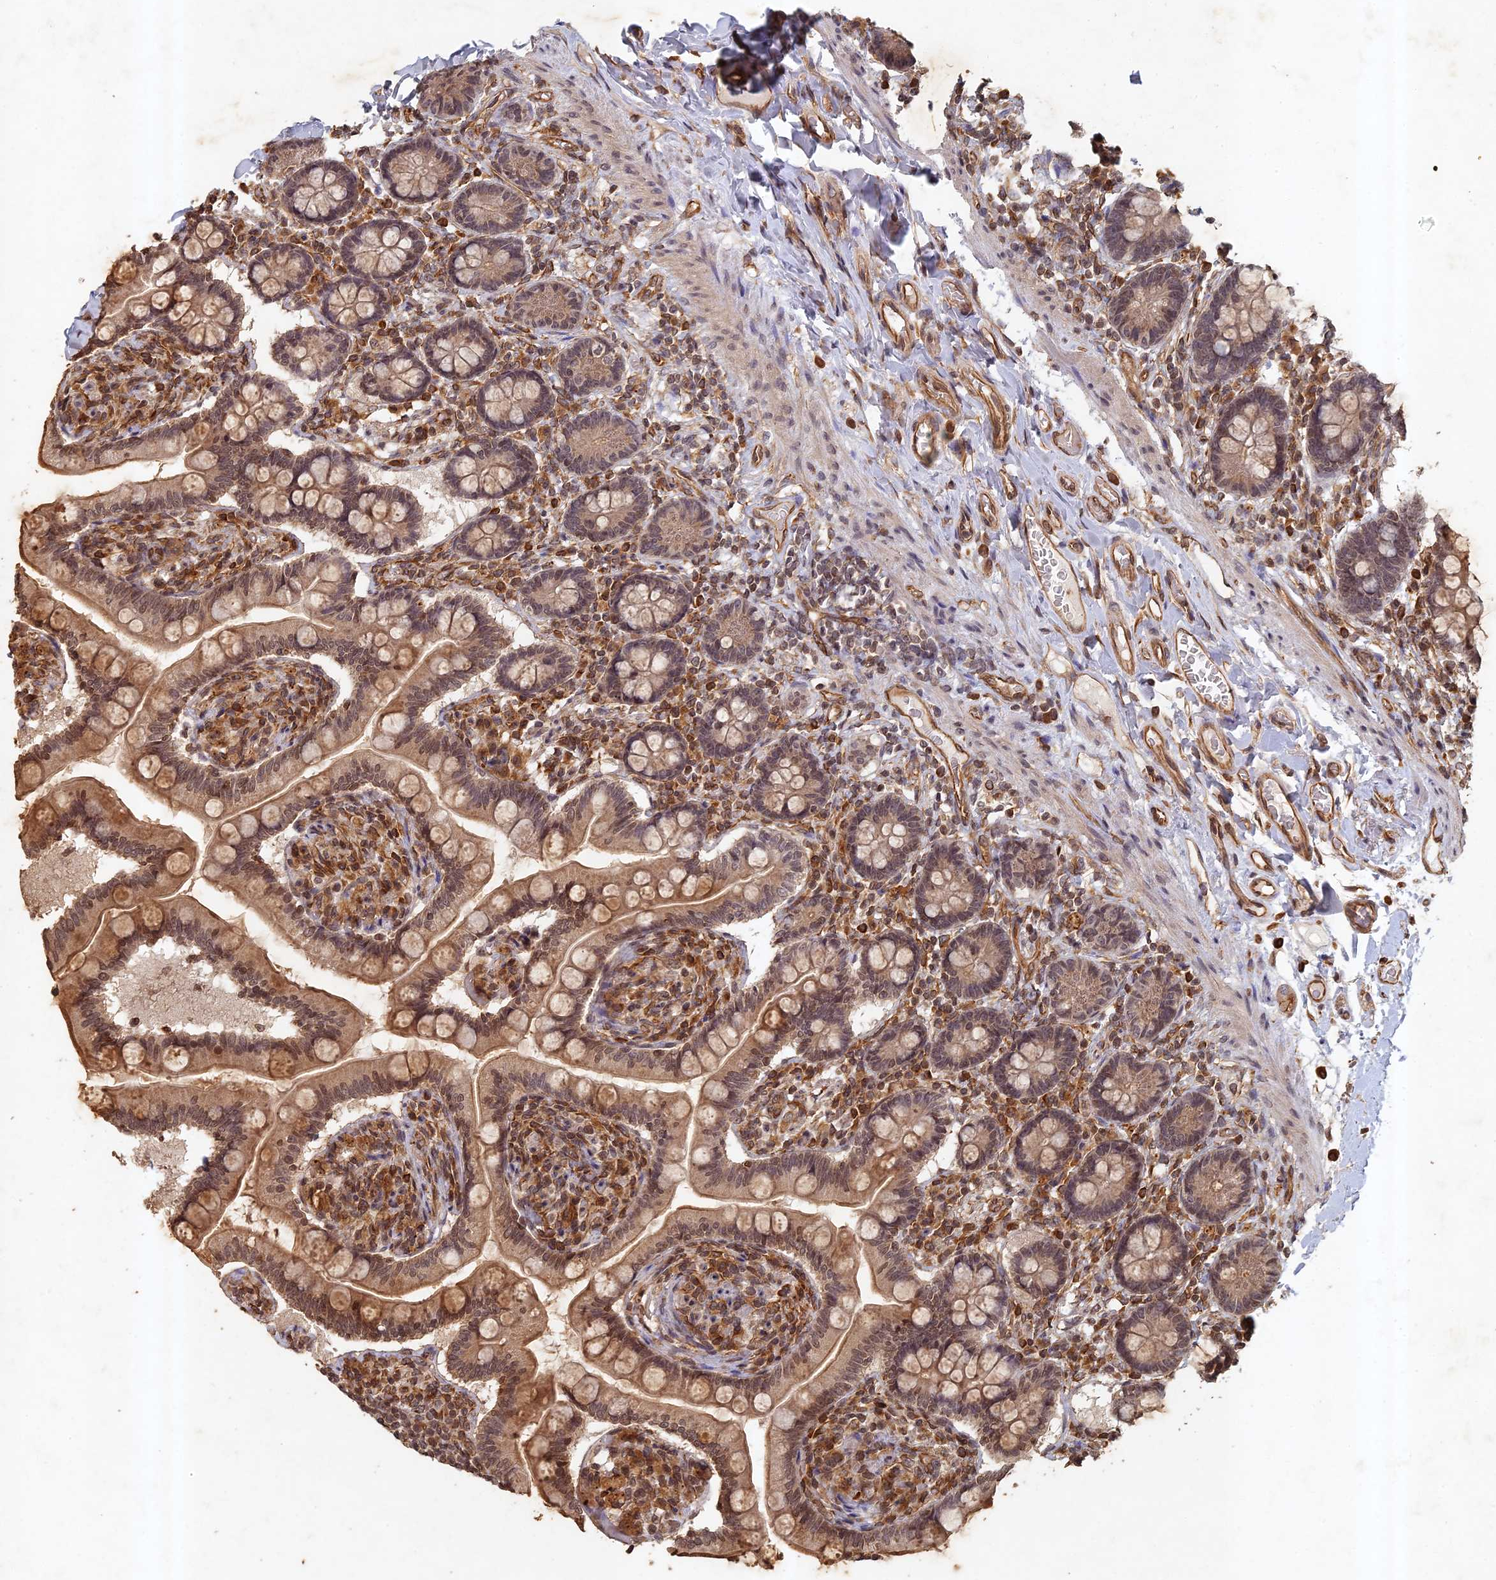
{"staining": {"intensity": "moderate", "quantity": ">75%", "location": "cytoplasmic/membranous,nuclear"}, "tissue": "small intestine", "cell_type": "Glandular cells", "image_type": "normal", "snomed": [{"axis": "morphology", "description": "Normal tissue, NOS"}, {"axis": "topography", "description": "Small intestine"}], "caption": "A brown stain shows moderate cytoplasmic/membranous,nuclear expression of a protein in glandular cells of benign human small intestine. (IHC, brightfield microscopy, high magnification).", "gene": "ABCB10", "patient": {"sex": "female", "age": 64}}